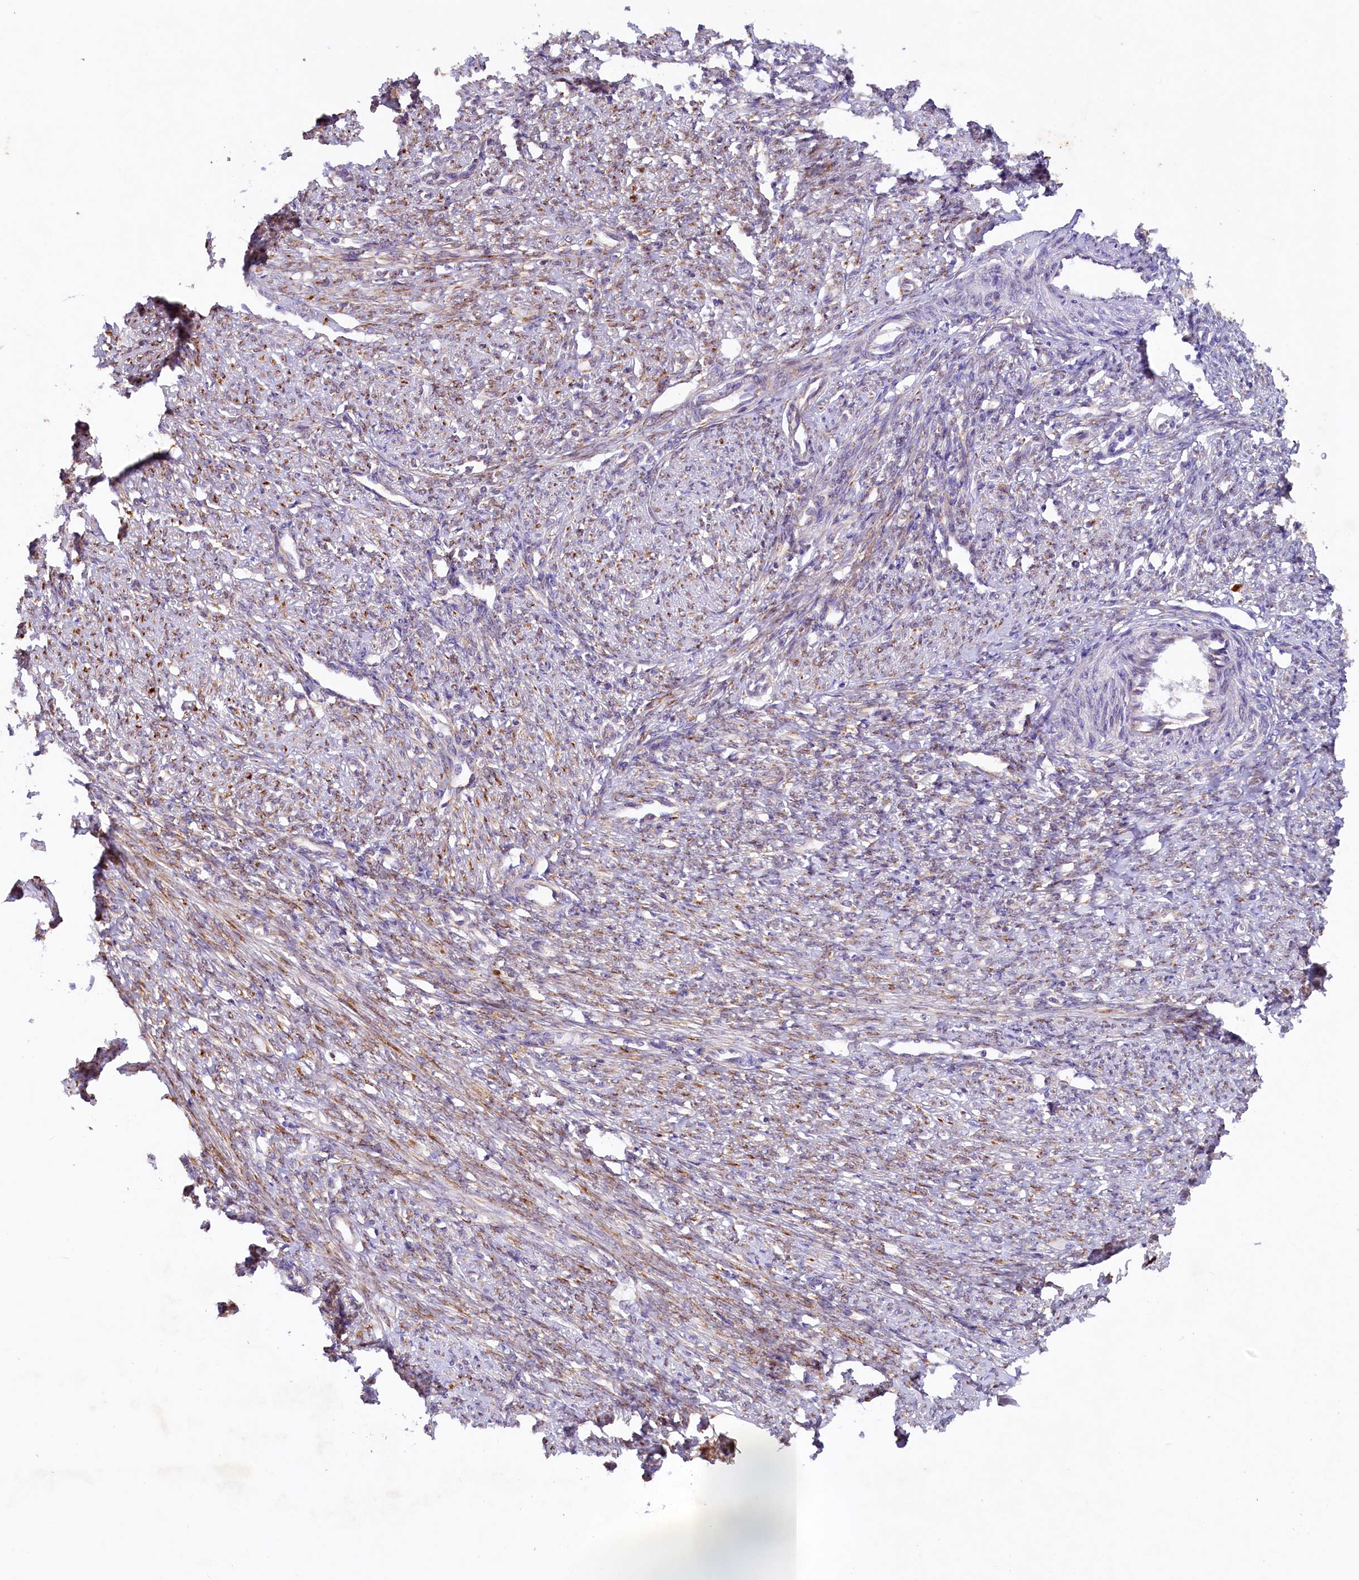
{"staining": {"intensity": "strong", "quantity": "25%-75%", "location": "cytoplasmic/membranous"}, "tissue": "smooth muscle", "cell_type": "Smooth muscle cells", "image_type": "normal", "snomed": [{"axis": "morphology", "description": "Normal tissue, NOS"}, {"axis": "topography", "description": "Smooth muscle"}, {"axis": "topography", "description": "Uterus"}], "caption": "This is an image of immunohistochemistry (IHC) staining of unremarkable smooth muscle, which shows strong expression in the cytoplasmic/membranous of smooth muscle cells.", "gene": "SSC5D", "patient": {"sex": "female", "age": 59}}